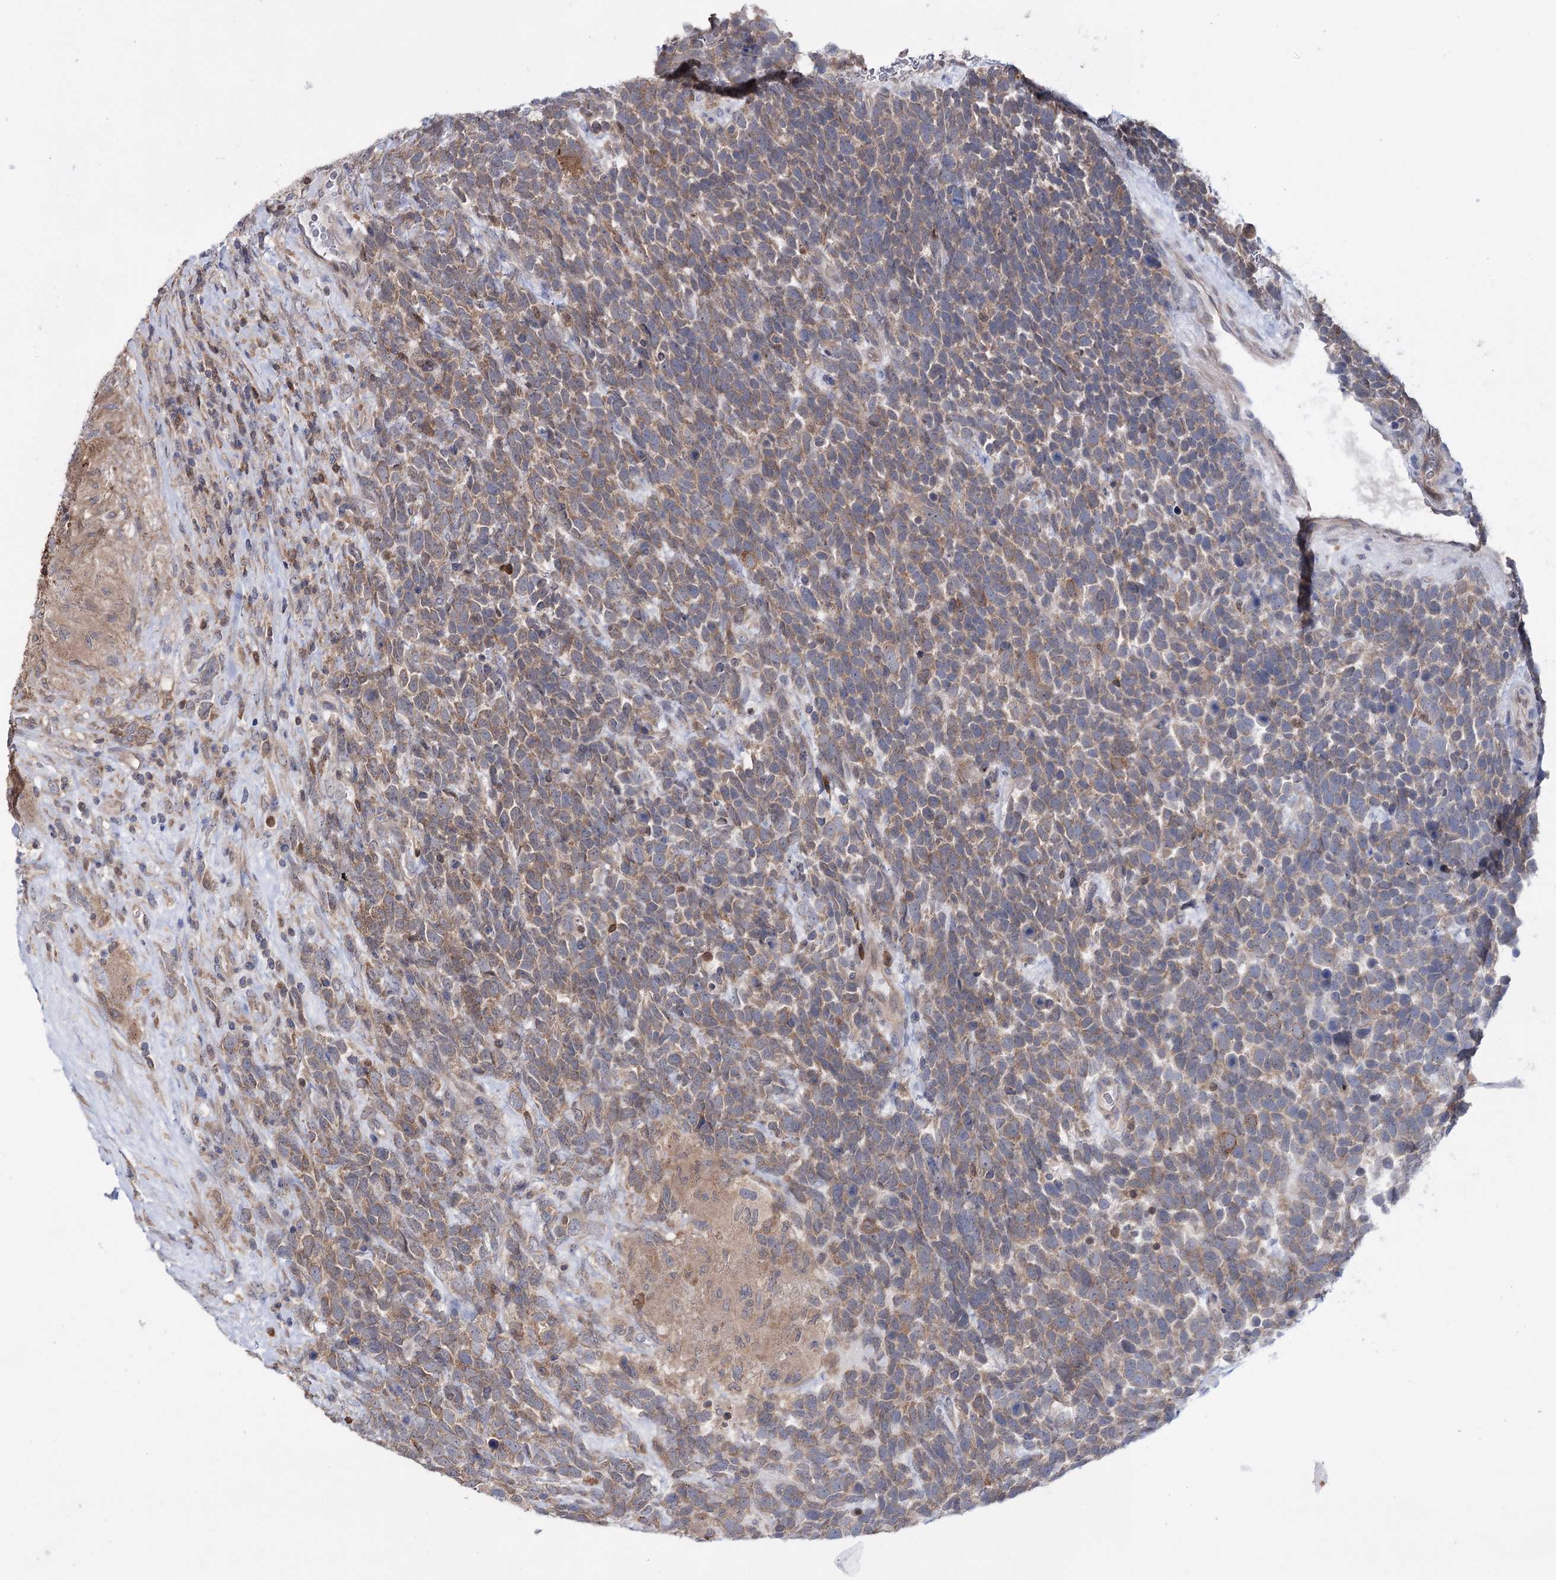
{"staining": {"intensity": "moderate", "quantity": ">75%", "location": "cytoplasmic/membranous"}, "tissue": "urothelial cancer", "cell_type": "Tumor cells", "image_type": "cancer", "snomed": [{"axis": "morphology", "description": "Urothelial carcinoma, High grade"}, {"axis": "topography", "description": "Urinary bladder"}], "caption": "A brown stain highlights moderate cytoplasmic/membranous staining of a protein in human urothelial cancer tumor cells.", "gene": "PTER", "patient": {"sex": "female", "age": 82}}